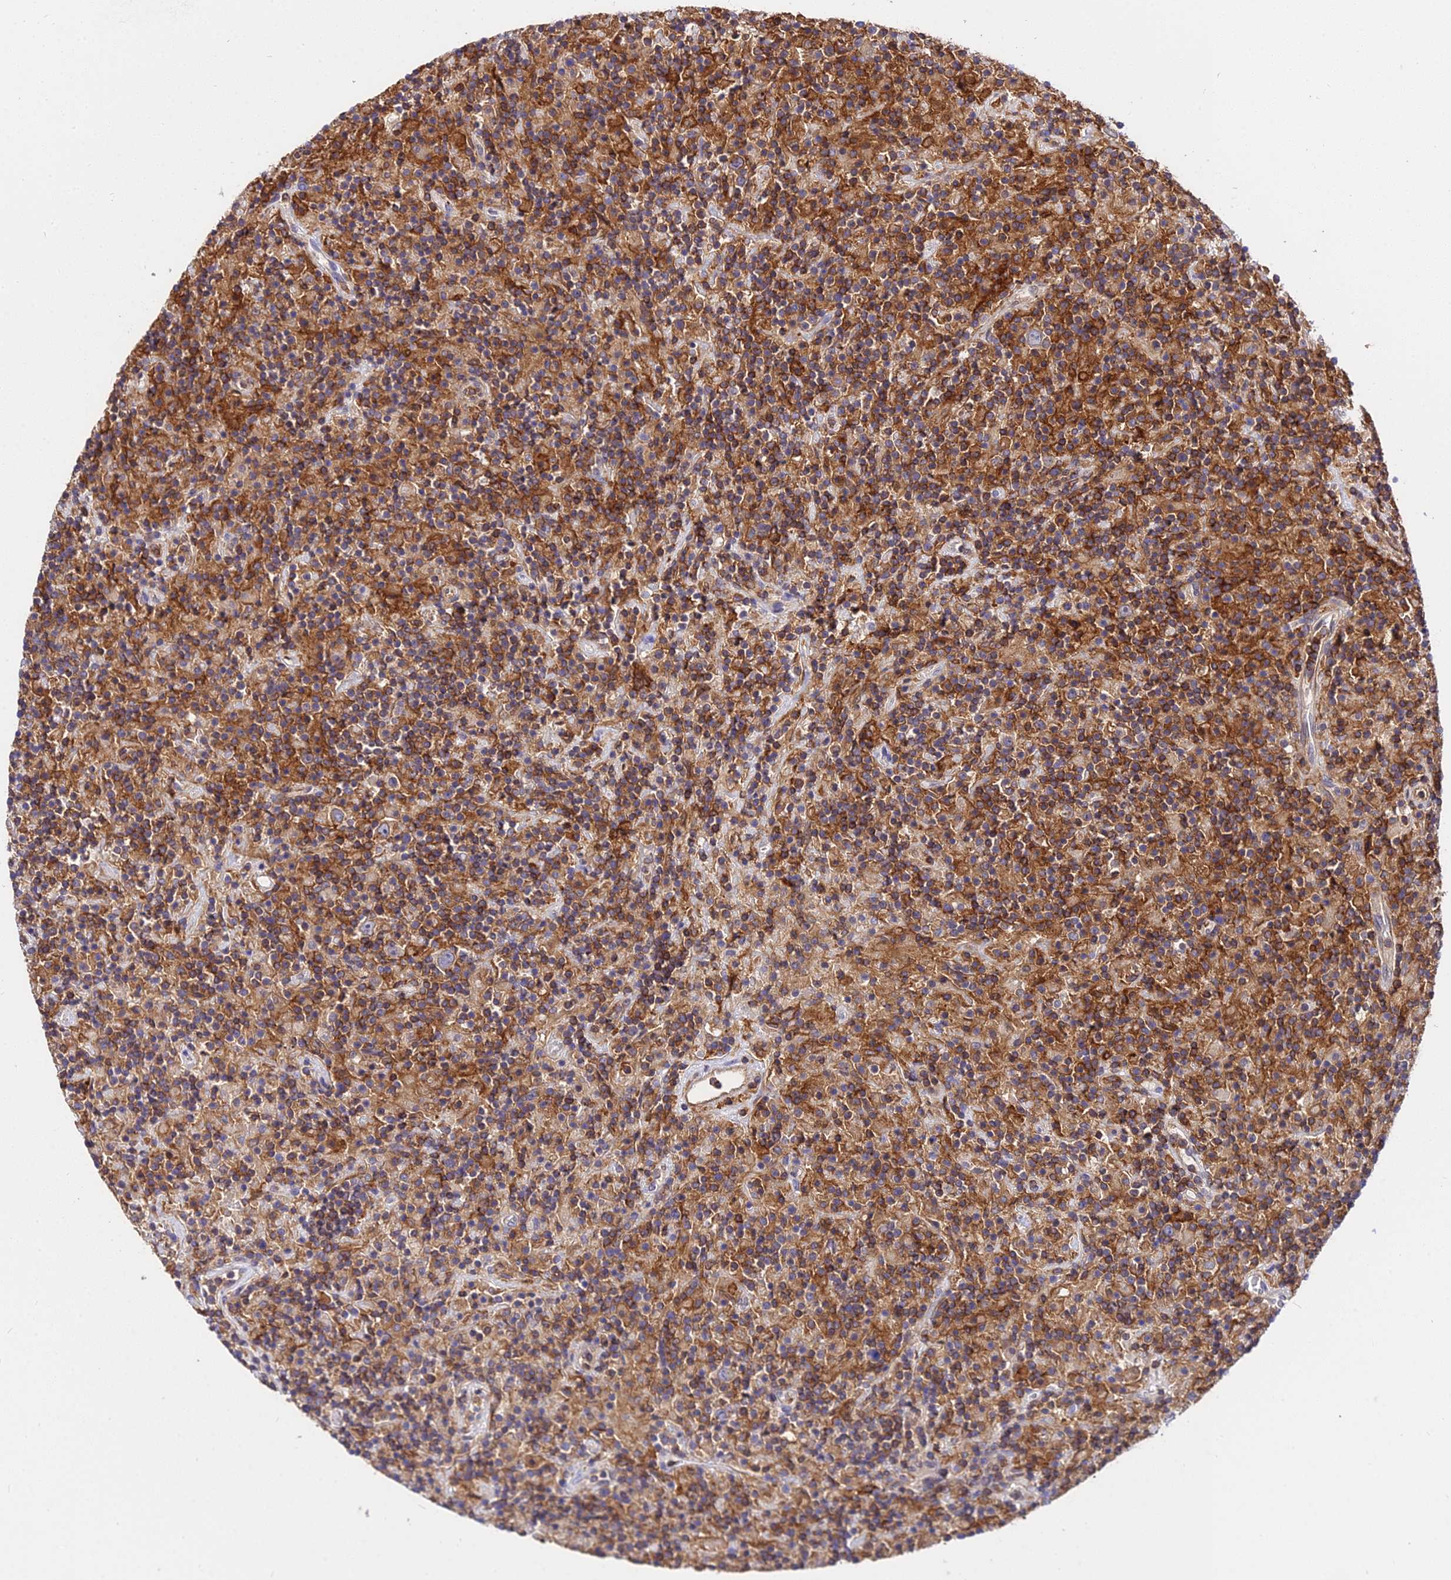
{"staining": {"intensity": "weak", "quantity": ">75%", "location": "cytoplasmic/membranous"}, "tissue": "lymphoma", "cell_type": "Tumor cells", "image_type": "cancer", "snomed": [{"axis": "morphology", "description": "Hodgkin's disease, NOS"}, {"axis": "topography", "description": "Lymph node"}], "caption": "Brown immunohistochemical staining in human Hodgkin's disease shows weak cytoplasmic/membranous staining in approximately >75% of tumor cells.", "gene": "CSRP1", "patient": {"sex": "male", "age": 70}}